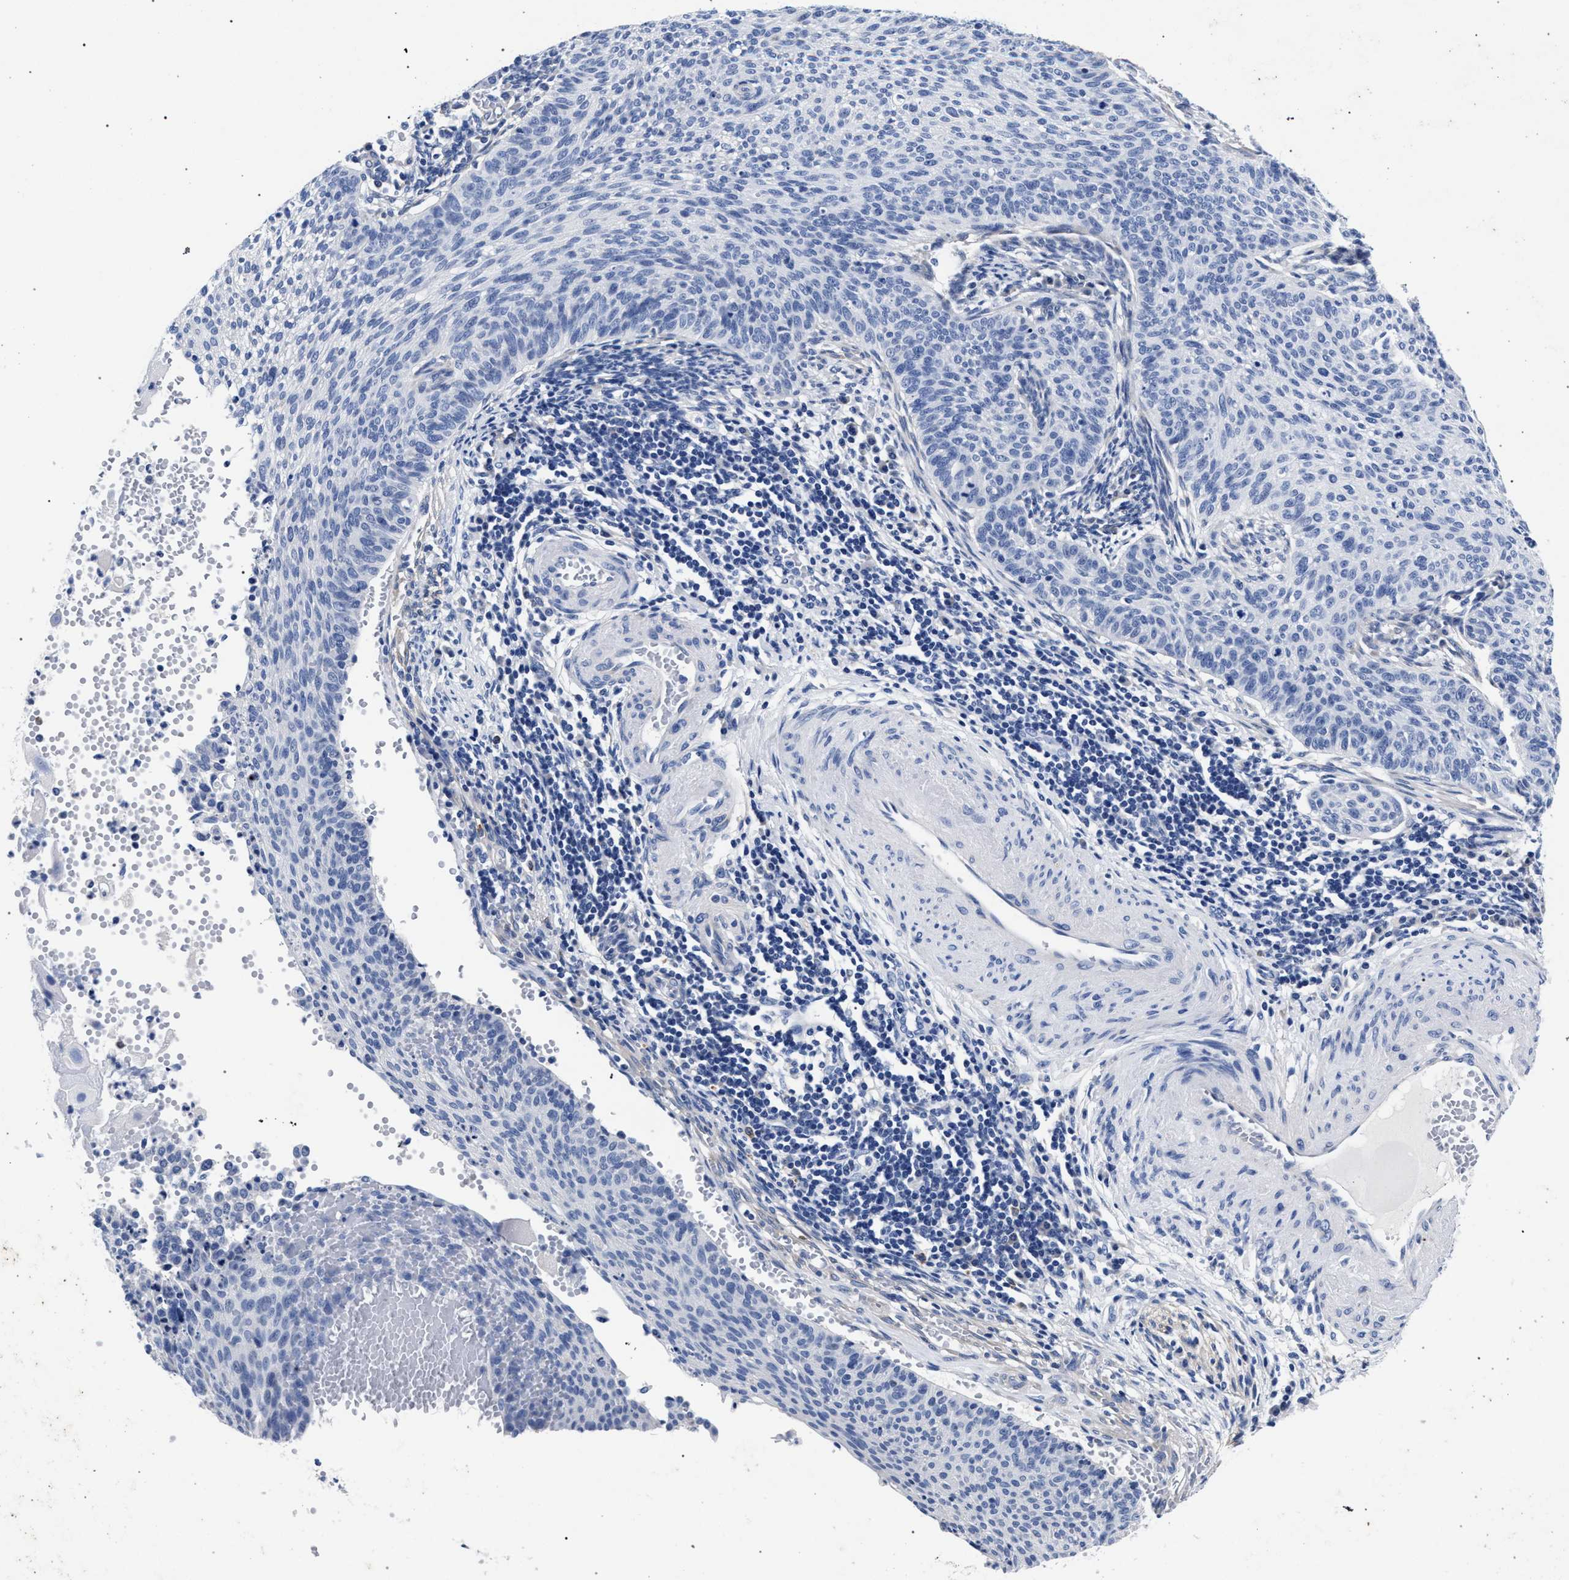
{"staining": {"intensity": "negative", "quantity": "none", "location": "none"}, "tissue": "cervical cancer", "cell_type": "Tumor cells", "image_type": "cancer", "snomed": [{"axis": "morphology", "description": "Squamous cell carcinoma, NOS"}, {"axis": "topography", "description": "Cervix"}], "caption": "Tumor cells show no significant positivity in squamous cell carcinoma (cervical).", "gene": "AKAP4", "patient": {"sex": "female", "age": 70}}